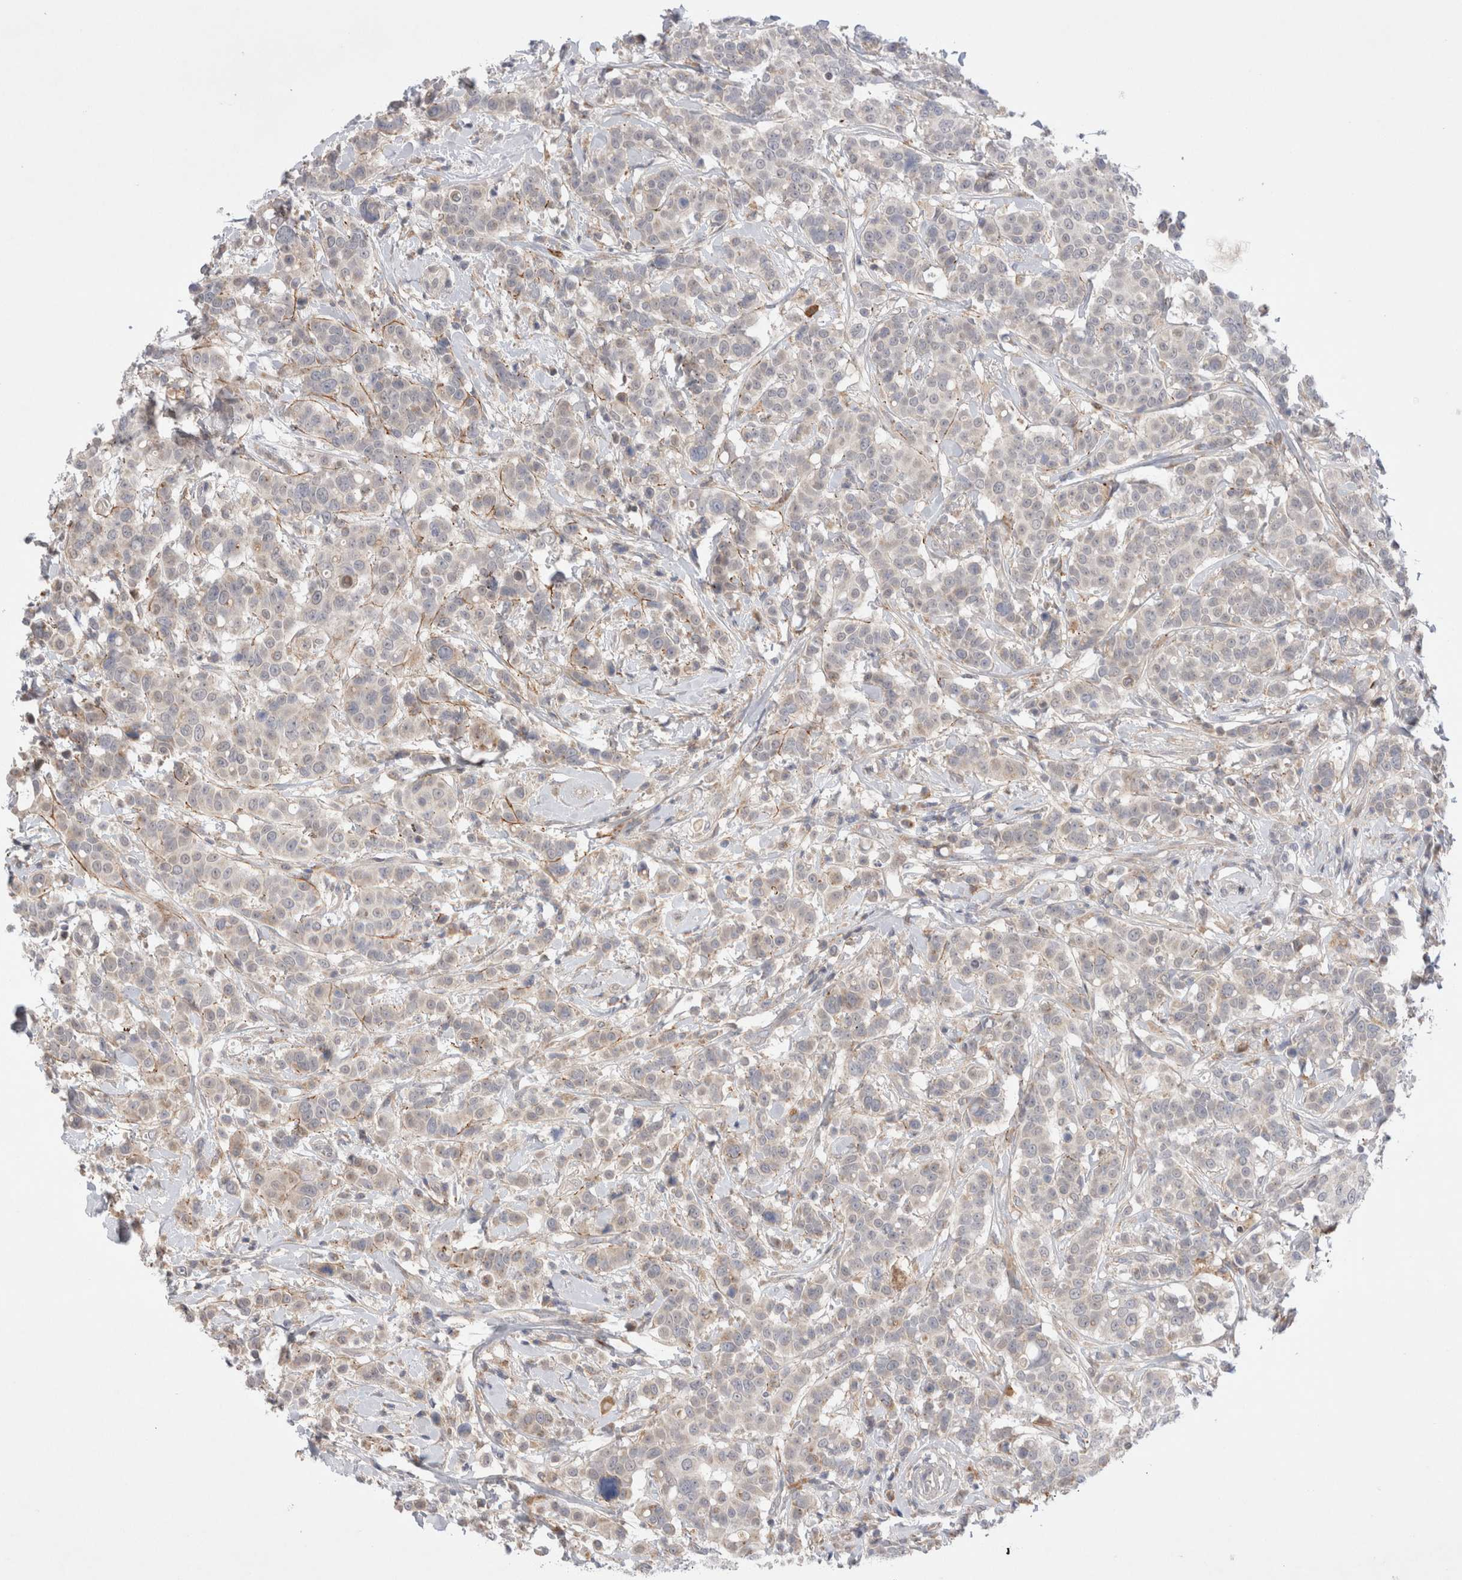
{"staining": {"intensity": "weak", "quantity": "<25%", "location": "cytoplasmic/membranous"}, "tissue": "breast cancer", "cell_type": "Tumor cells", "image_type": "cancer", "snomed": [{"axis": "morphology", "description": "Duct carcinoma"}, {"axis": "topography", "description": "Breast"}], "caption": "This is an immunohistochemistry (IHC) image of invasive ductal carcinoma (breast). There is no positivity in tumor cells.", "gene": "GSDMB", "patient": {"sex": "female", "age": 27}}